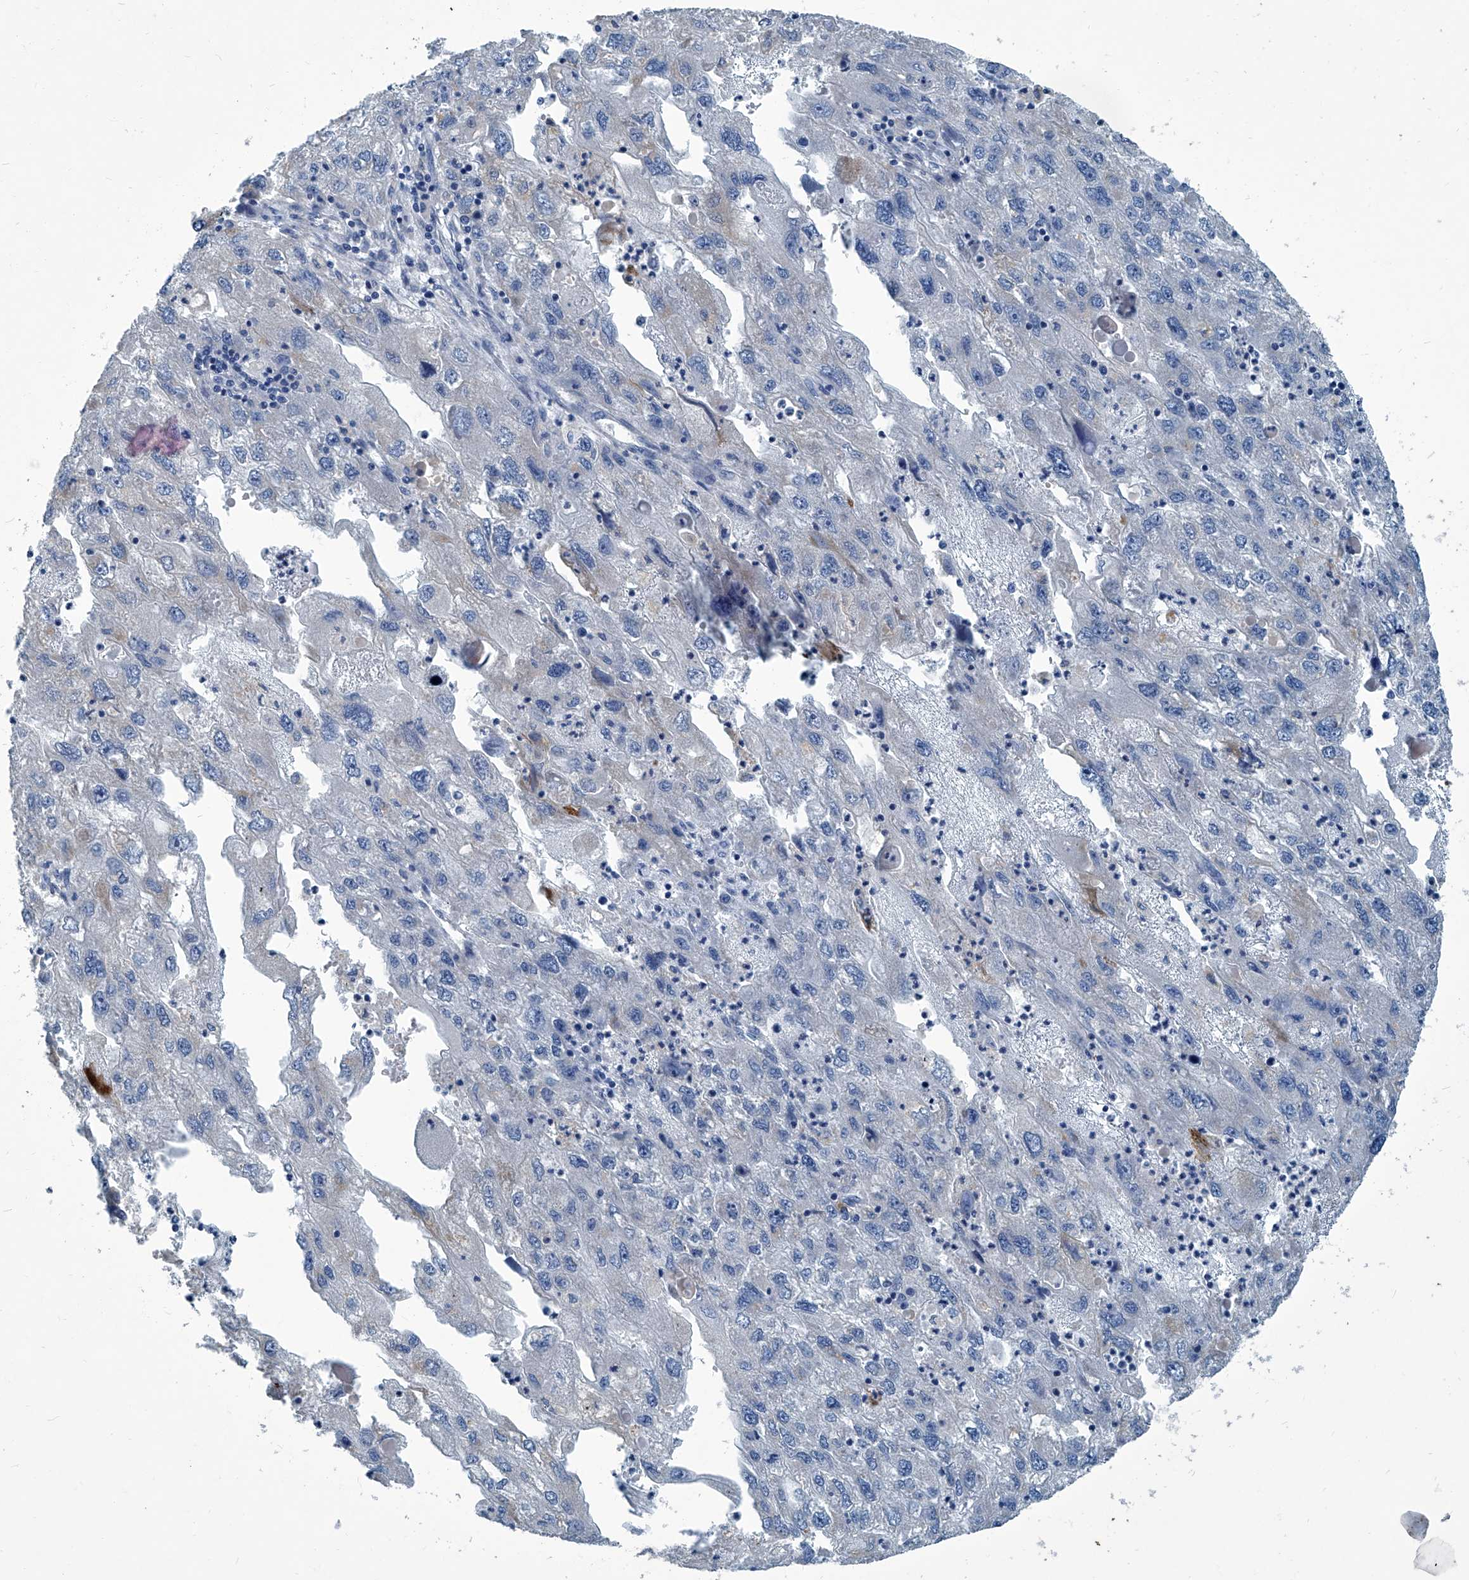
{"staining": {"intensity": "negative", "quantity": "none", "location": "none"}, "tissue": "endometrial cancer", "cell_type": "Tumor cells", "image_type": "cancer", "snomed": [{"axis": "morphology", "description": "Adenocarcinoma, NOS"}, {"axis": "topography", "description": "Endometrium"}], "caption": "A micrograph of adenocarcinoma (endometrial) stained for a protein shows no brown staining in tumor cells.", "gene": "SLC26A11", "patient": {"sex": "female", "age": 49}}